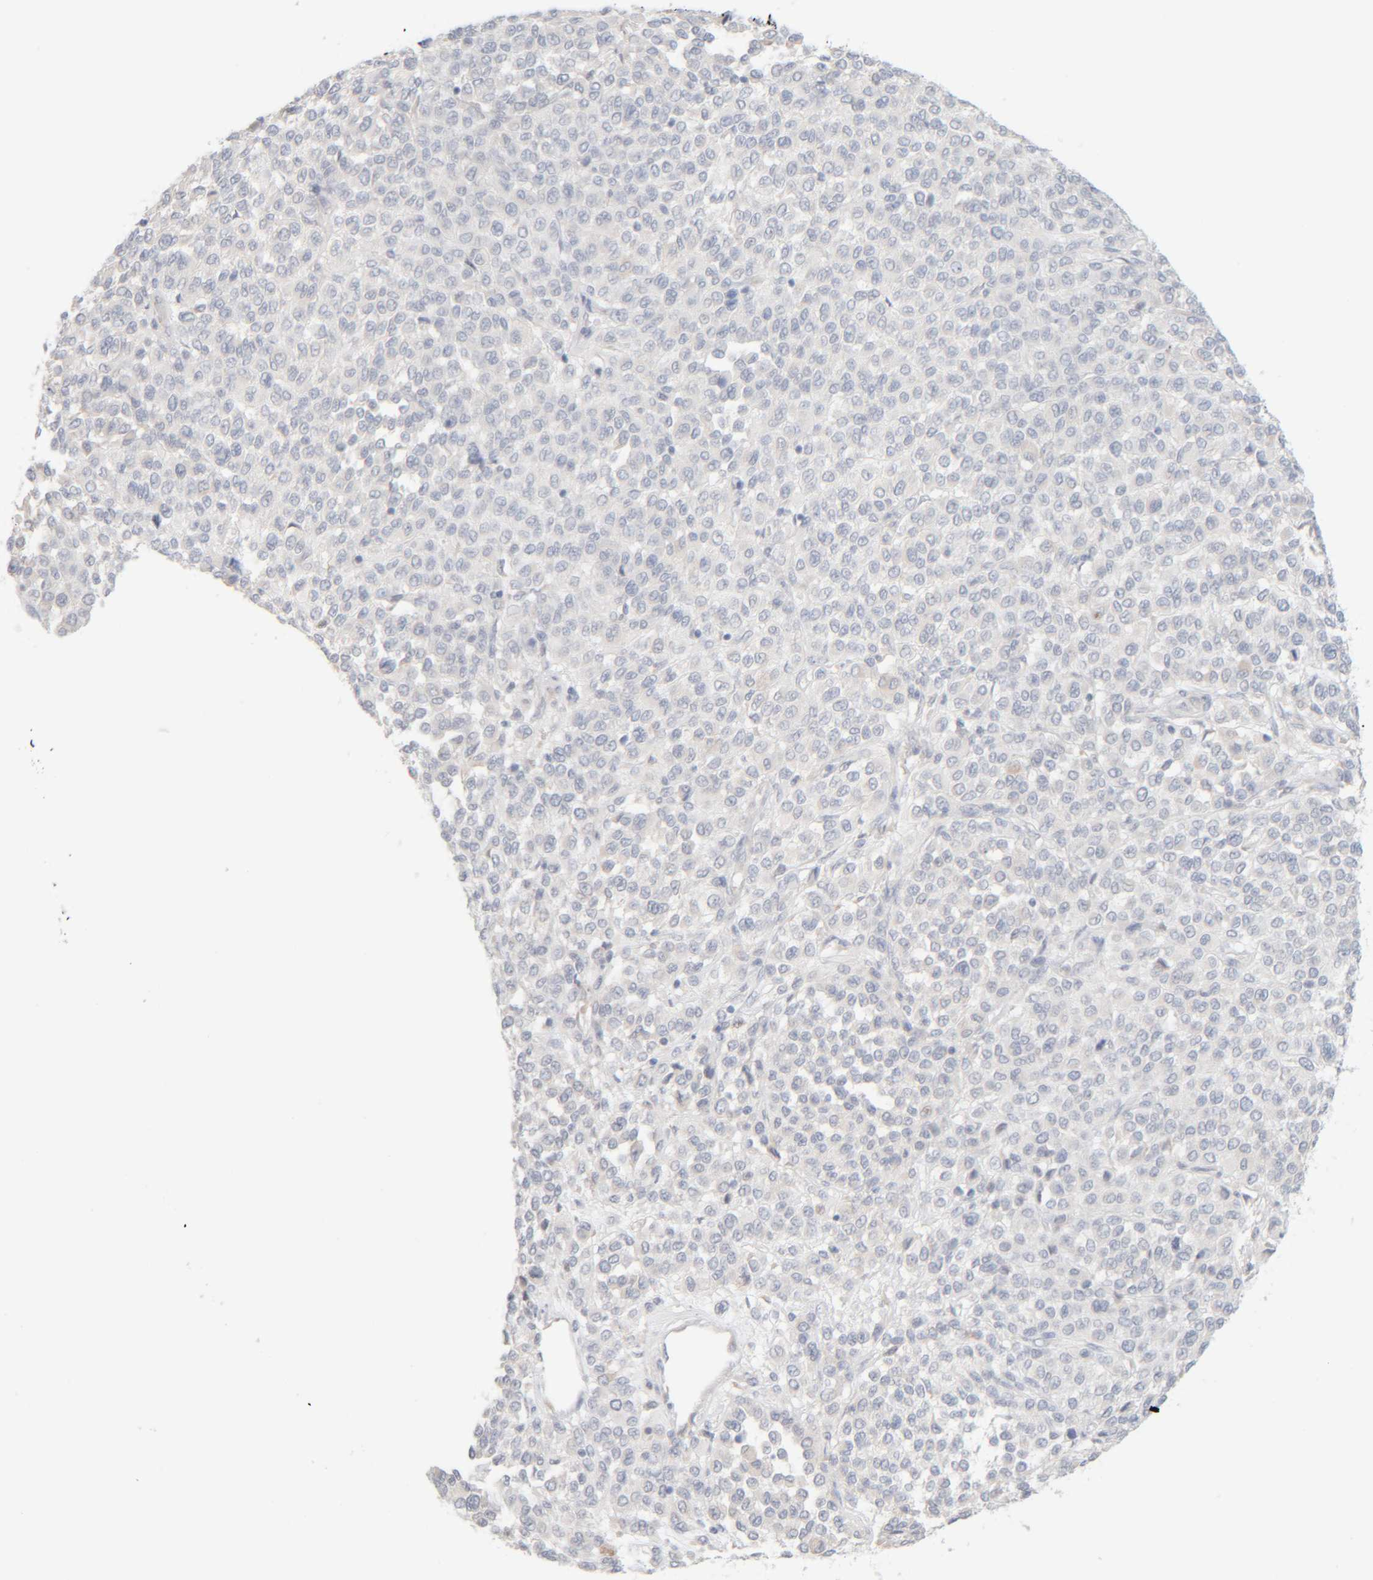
{"staining": {"intensity": "negative", "quantity": "none", "location": "none"}, "tissue": "melanoma", "cell_type": "Tumor cells", "image_type": "cancer", "snomed": [{"axis": "morphology", "description": "Malignant melanoma, Metastatic site"}, {"axis": "topography", "description": "Pancreas"}], "caption": "Immunohistochemistry (IHC) micrograph of neoplastic tissue: human melanoma stained with DAB reveals no significant protein positivity in tumor cells.", "gene": "RIDA", "patient": {"sex": "female", "age": 30}}